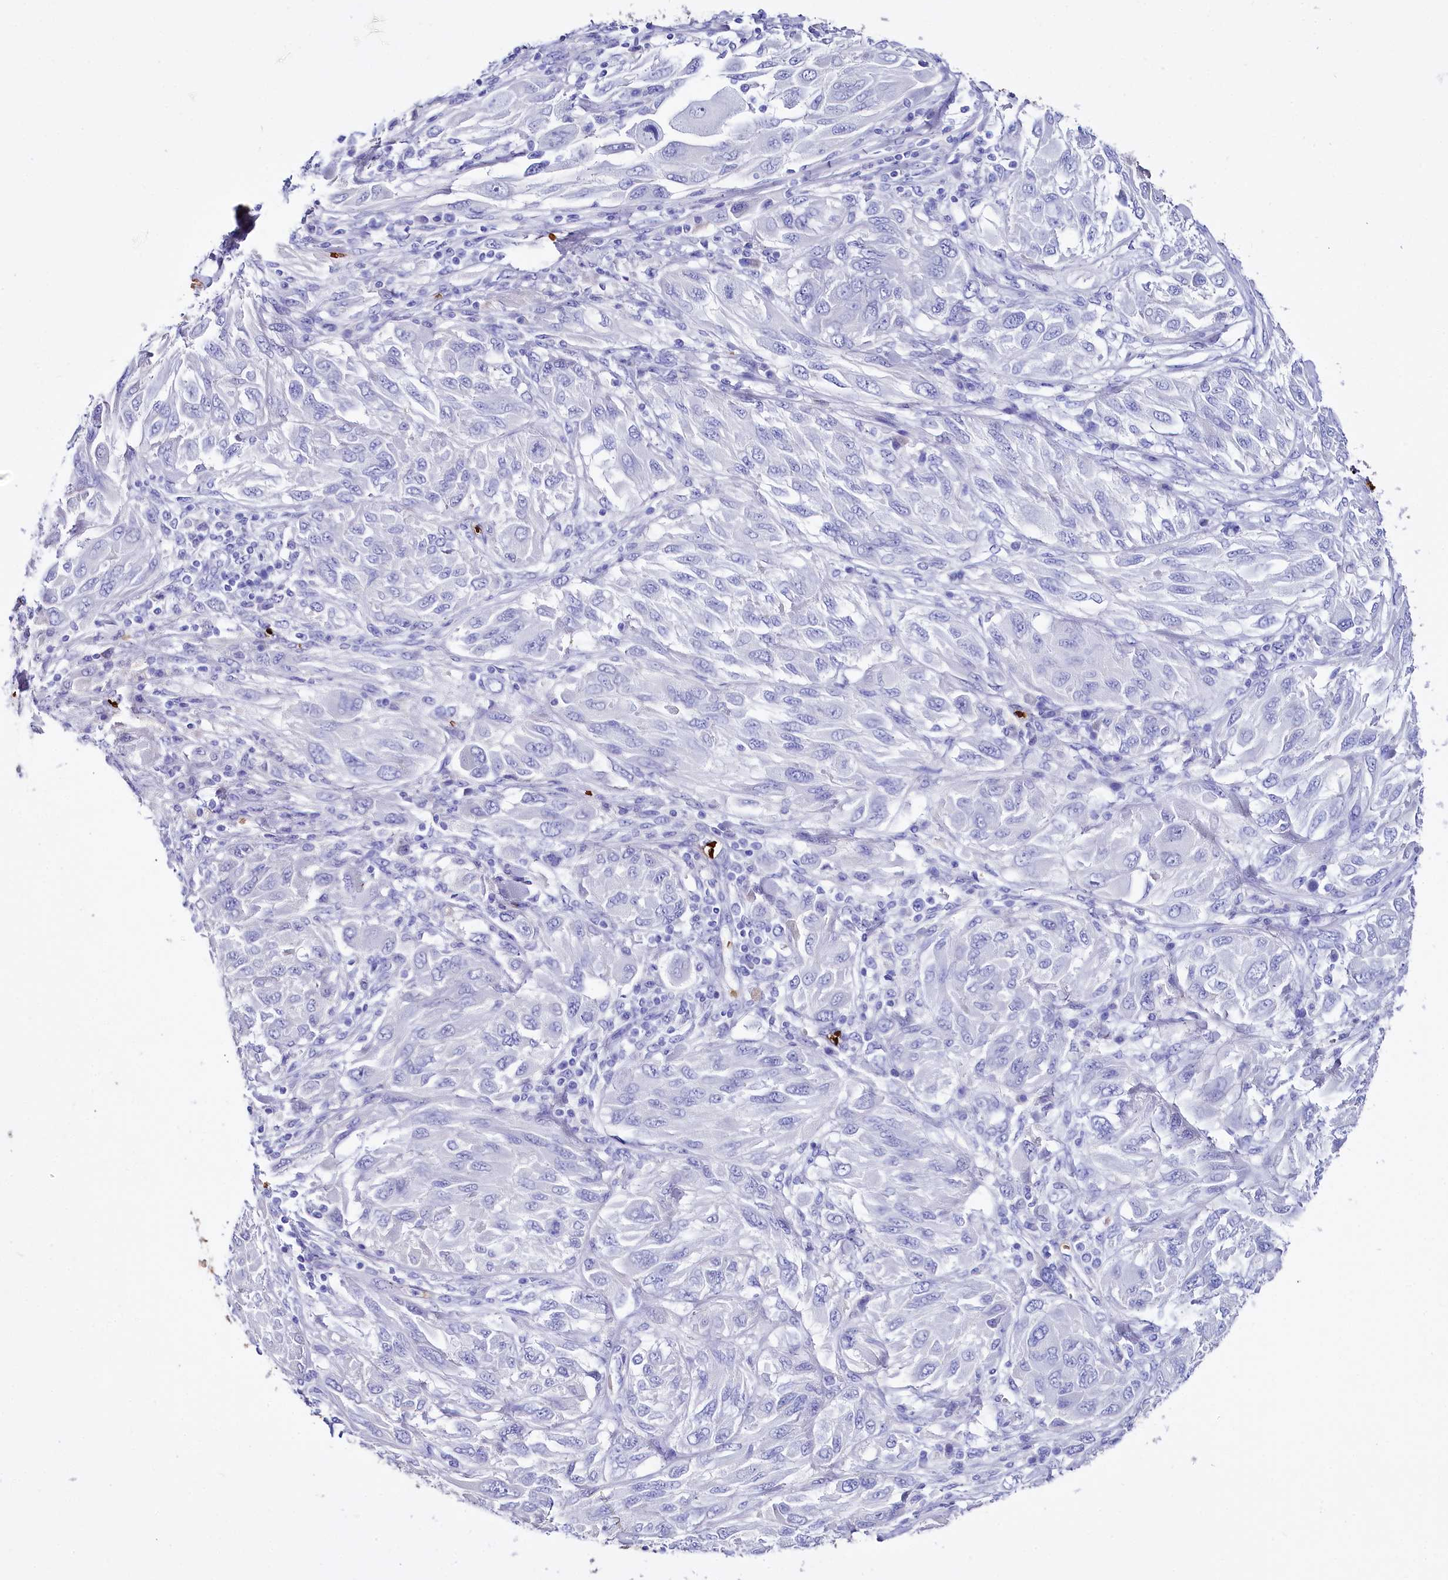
{"staining": {"intensity": "negative", "quantity": "none", "location": "none"}, "tissue": "melanoma", "cell_type": "Tumor cells", "image_type": "cancer", "snomed": [{"axis": "morphology", "description": "Malignant melanoma, NOS"}, {"axis": "topography", "description": "Skin"}], "caption": "Immunohistochemistry (IHC) micrograph of neoplastic tissue: malignant melanoma stained with DAB shows no significant protein expression in tumor cells.", "gene": "RPUSD3", "patient": {"sex": "female", "age": 91}}